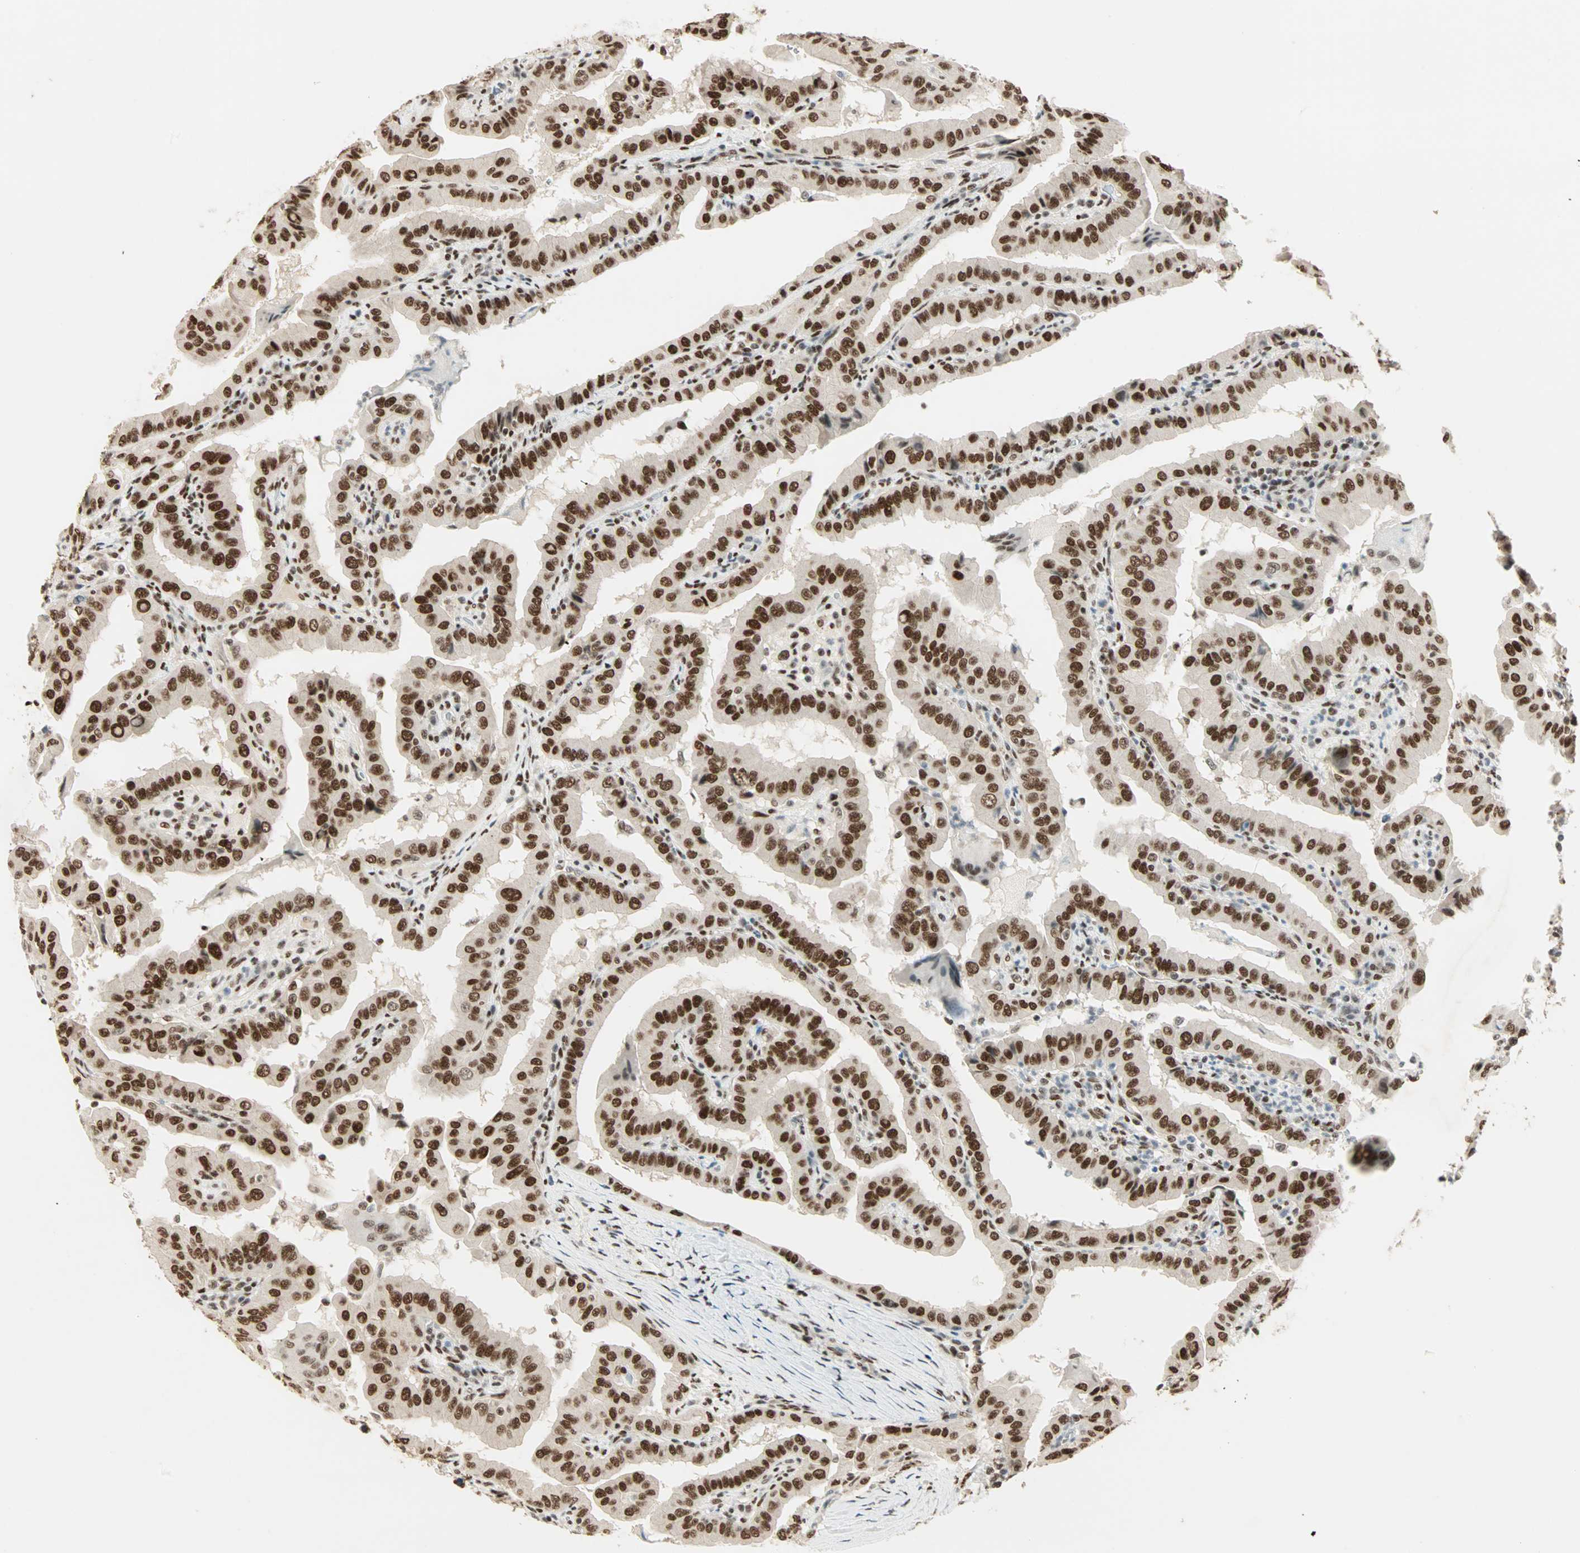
{"staining": {"intensity": "strong", "quantity": ">75%", "location": "nuclear"}, "tissue": "thyroid cancer", "cell_type": "Tumor cells", "image_type": "cancer", "snomed": [{"axis": "morphology", "description": "Papillary adenocarcinoma, NOS"}, {"axis": "topography", "description": "Thyroid gland"}], "caption": "Protein expression analysis of papillary adenocarcinoma (thyroid) shows strong nuclear expression in about >75% of tumor cells. The staining was performed using DAB to visualize the protein expression in brown, while the nuclei were stained in blue with hematoxylin (Magnification: 20x).", "gene": "BLM", "patient": {"sex": "male", "age": 33}}